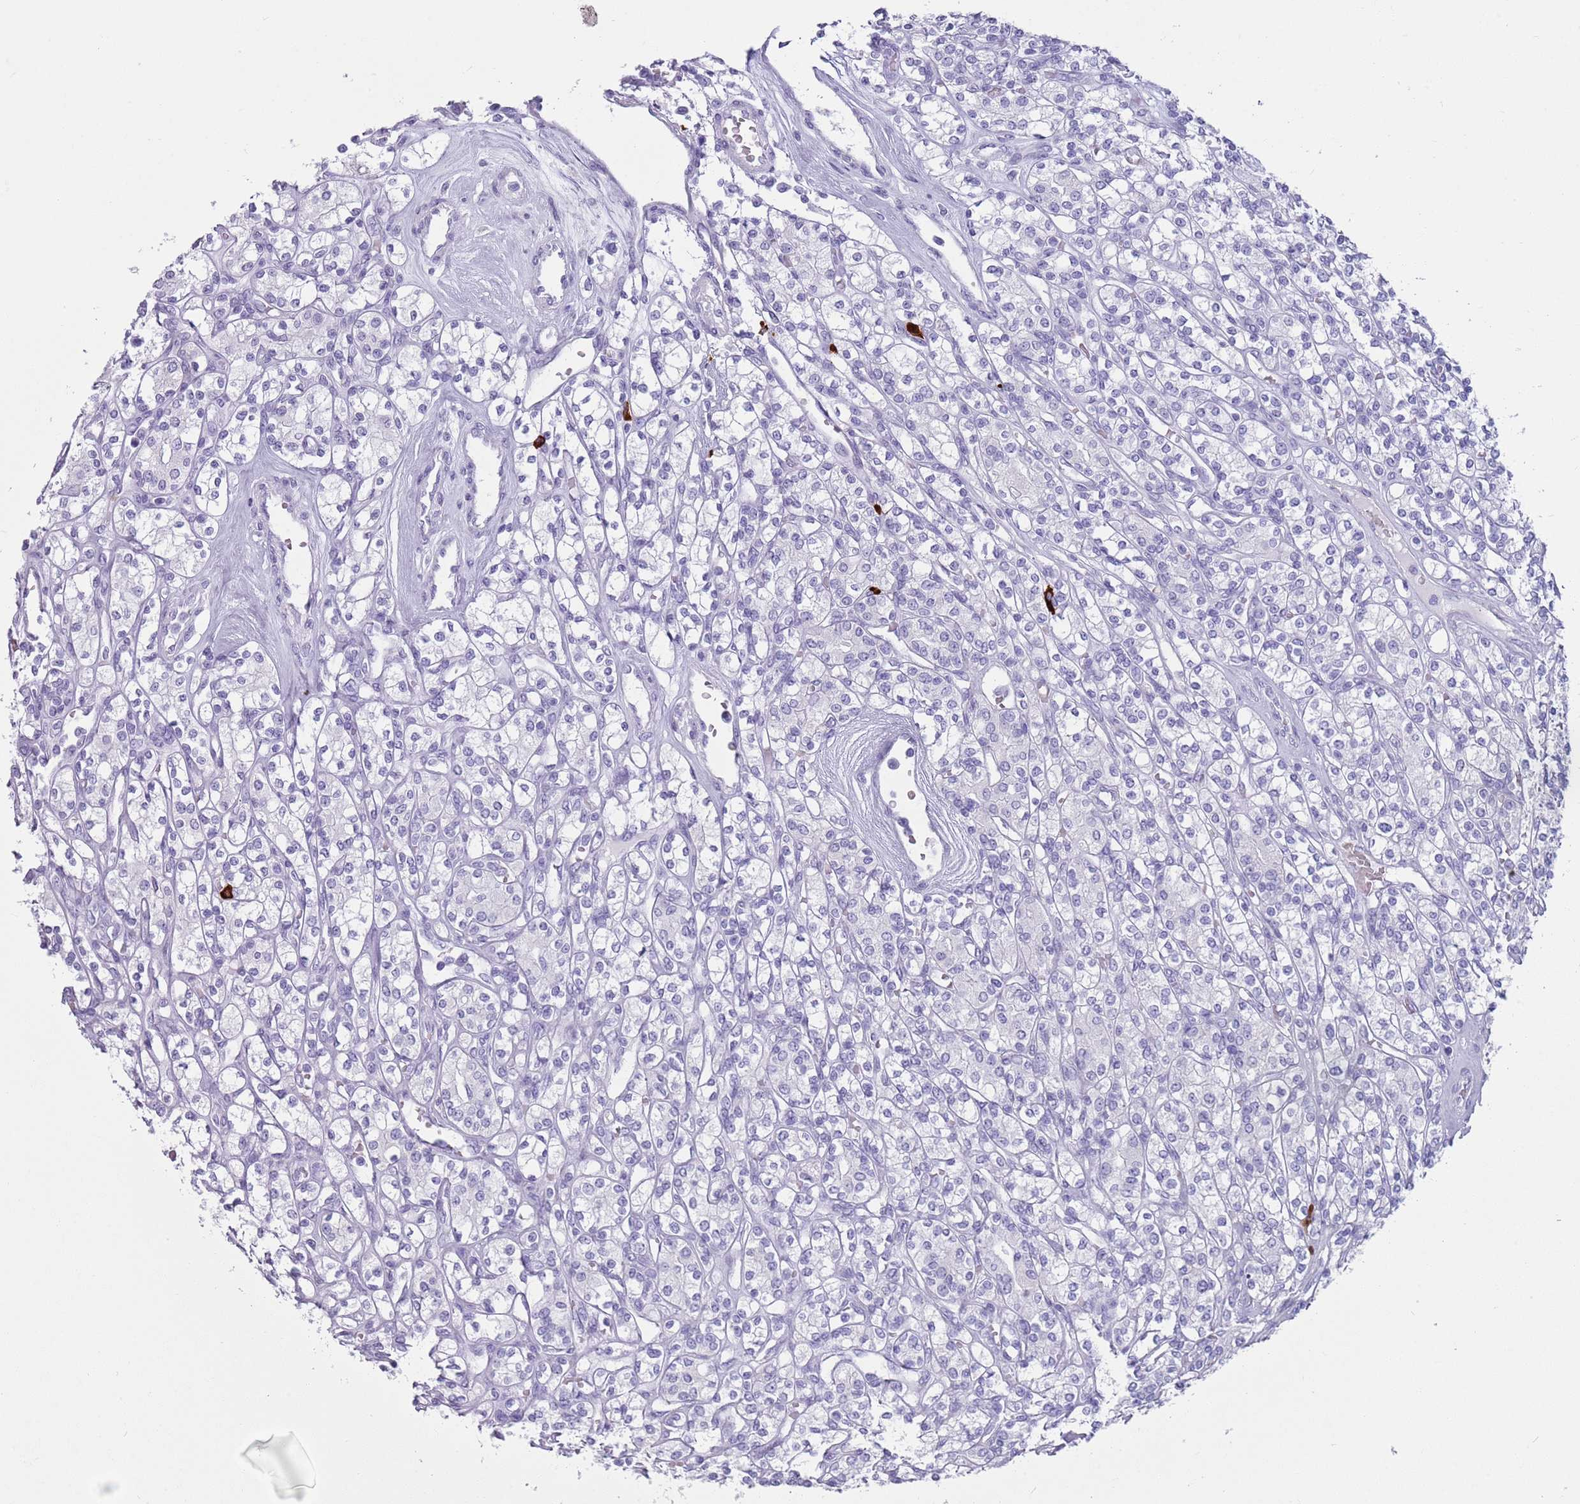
{"staining": {"intensity": "negative", "quantity": "none", "location": "none"}, "tissue": "renal cancer", "cell_type": "Tumor cells", "image_type": "cancer", "snomed": [{"axis": "morphology", "description": "Adenocarcinoma, NOS"}, {"axis": "topography", "description": "Kidney"}], "caption": "A micrograph of human renal adenocarcinoma is negative for staining in tumor cells. (IHC, brightfield microscopy, high magnification).", "gene": "LY6G5B", "patient": {"sex": "male", "age": 77}}